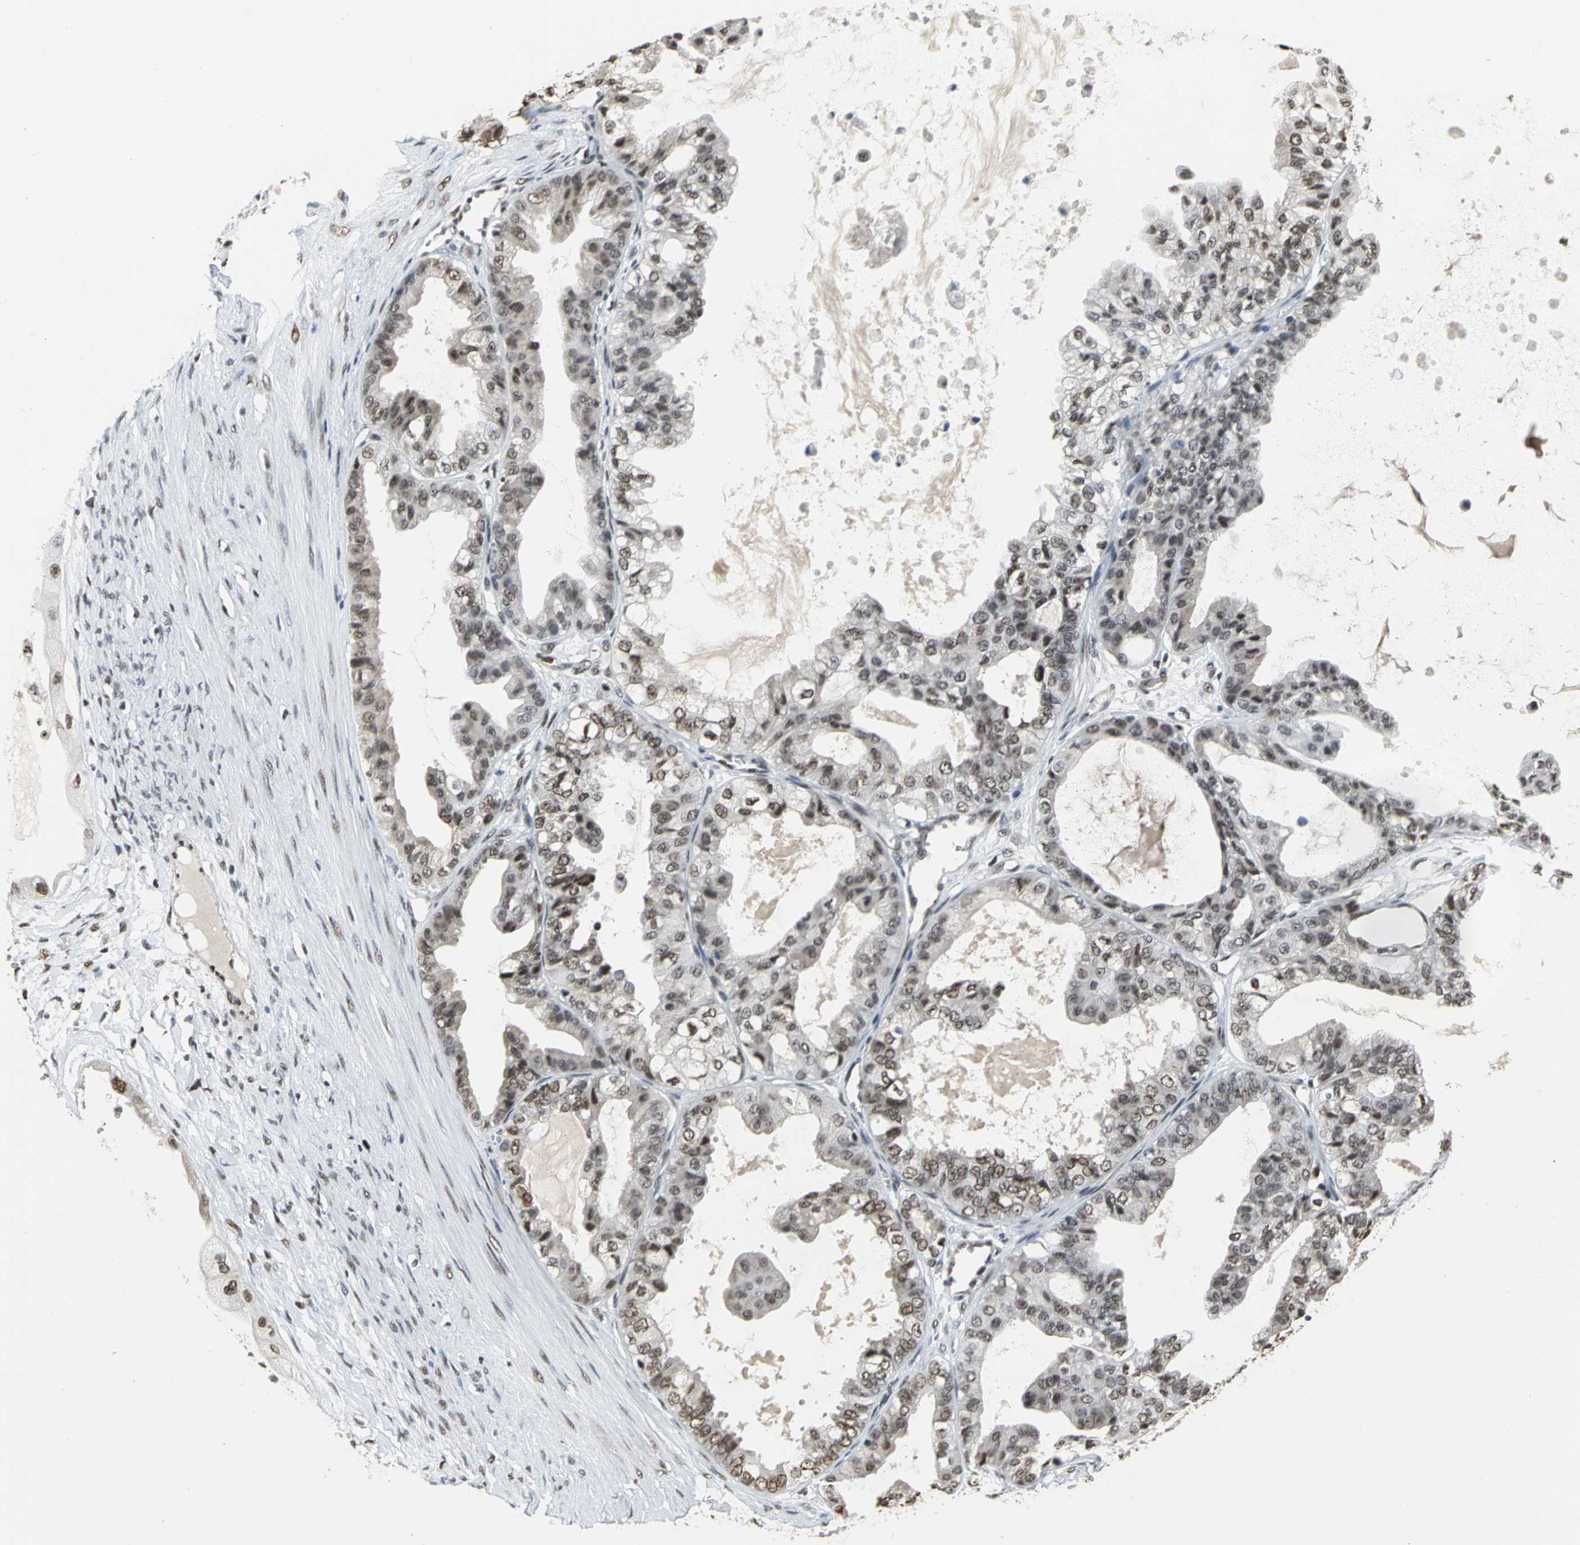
{"staining": {"intensity": "strong", "quantity": ">75%", "location": "nuclear"}, "tissue": "ovarian cancer", "cell_type": "Tumor cells", "image_type": "cancer", "snomed": [{"axis": "morphology", "description": "Carcinoma, NOS"}, {"axis": "morphology", "description": "Carcinoma, endometroid"}, {"axis": "topography", "description": "Ovary"}], "caption": "Immunohistochemistry staining of ovarian carcinoma, which reveals high levels of strong nuclear expression in approximately >75% of tumor cells indicating strong nuclear protein positivity. The staining was performed using DAB (3,3'-diaminobenzidine) (brown) for protein detection and nuclei were counterstained in hematoxylin (blue).", "gene": "CCDC88C", "patient": {"sex": "female", "age": 50}}